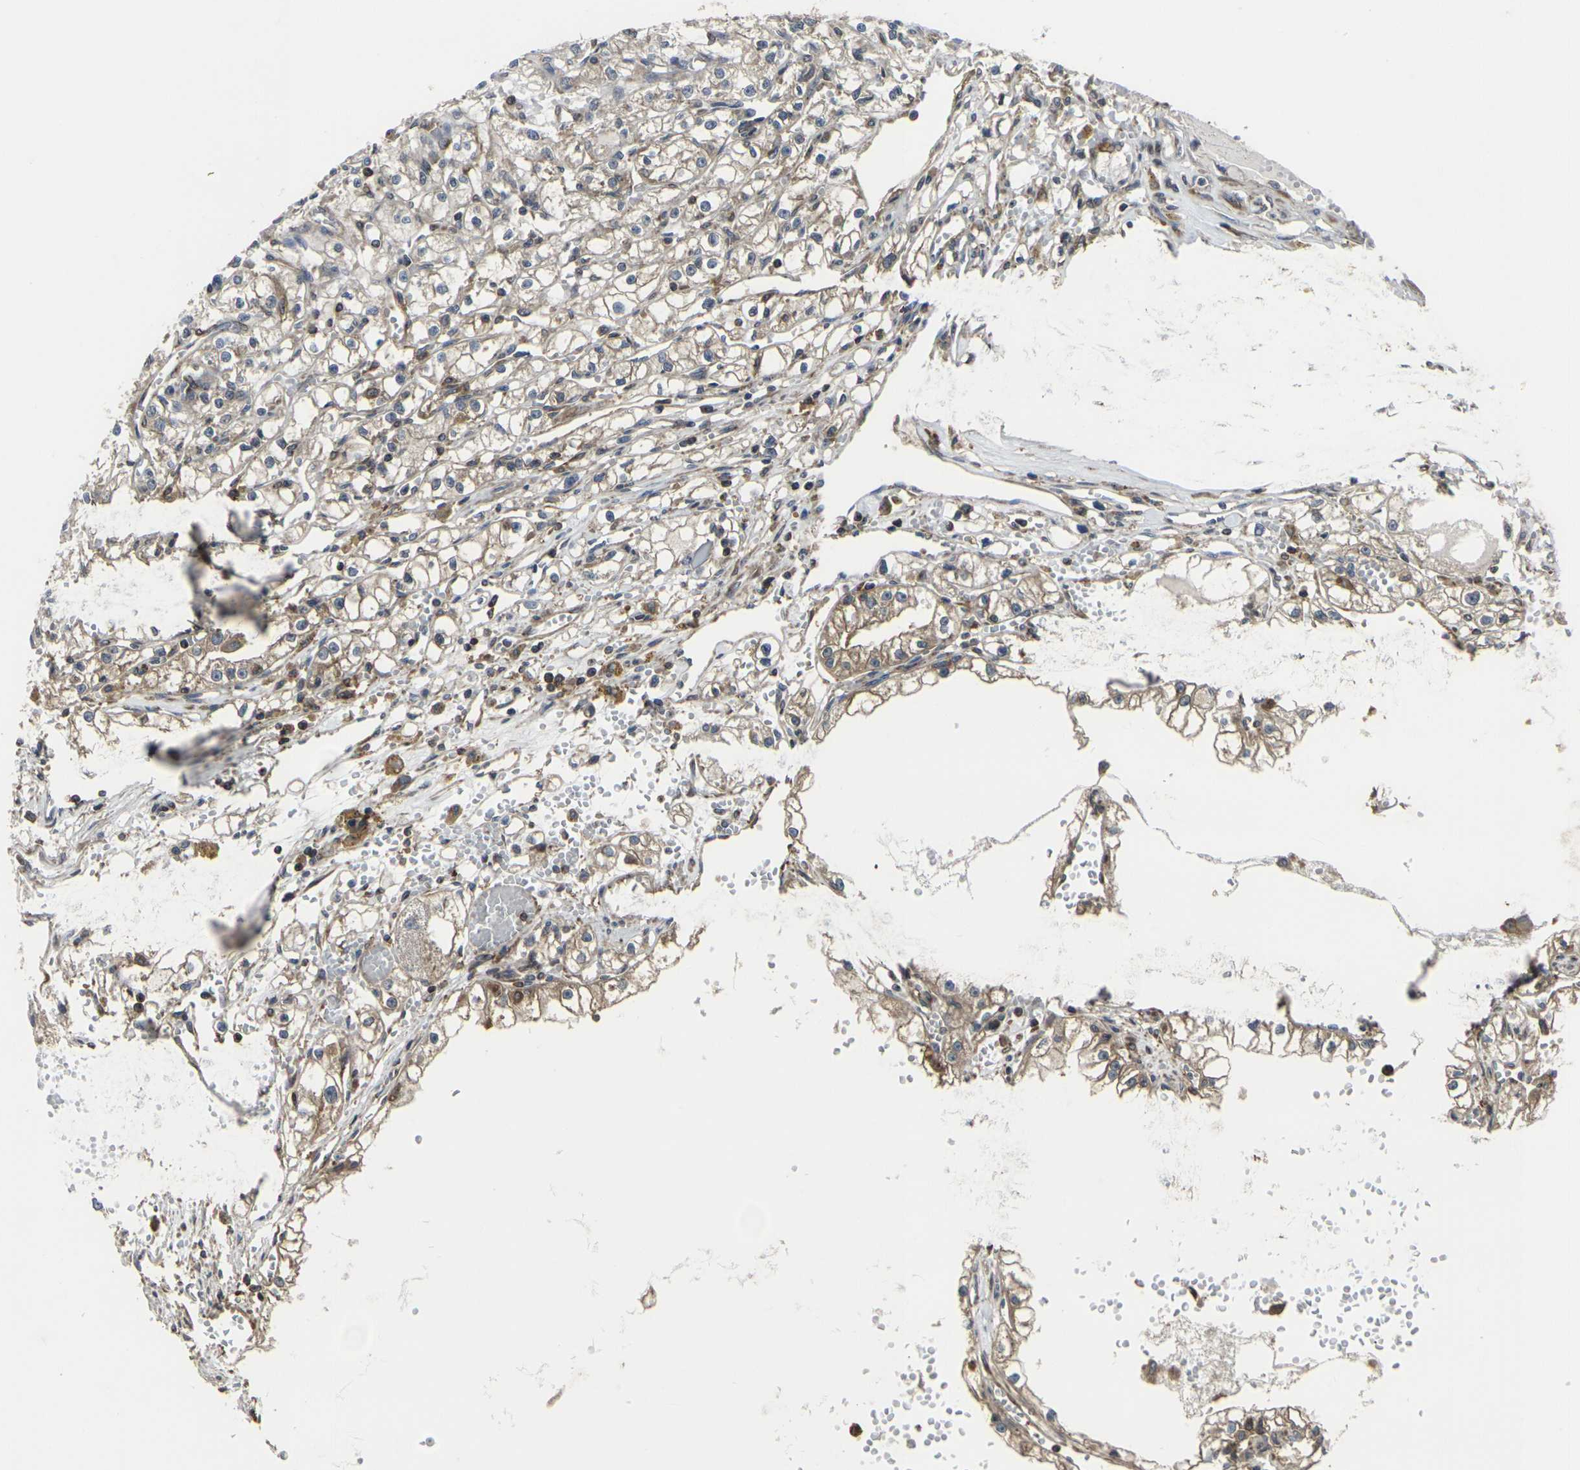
{"staining": {"intensity": "weak", "quantity": ">75%", "location": "cytoplasmic/membranous"}, "tissue": "renal cancer", "cell_type": "Tumor cells", "image_type": "cancer", "snomed": [{"axis": "morphology", "description": "Adenocarcinoma, NOS"}, {"axis": "topography", "description": "Kidney"}], "caption": "High-power microscopy captured an immunohistochemistry (IHC) micrograph of renal cancer (adenocarcinoma), revealing weak cytoplasmic/membranous staining in about >75% of tumor cells.", "gene": "PRKACB", "patient": {"sex": "male", "age": 56}}